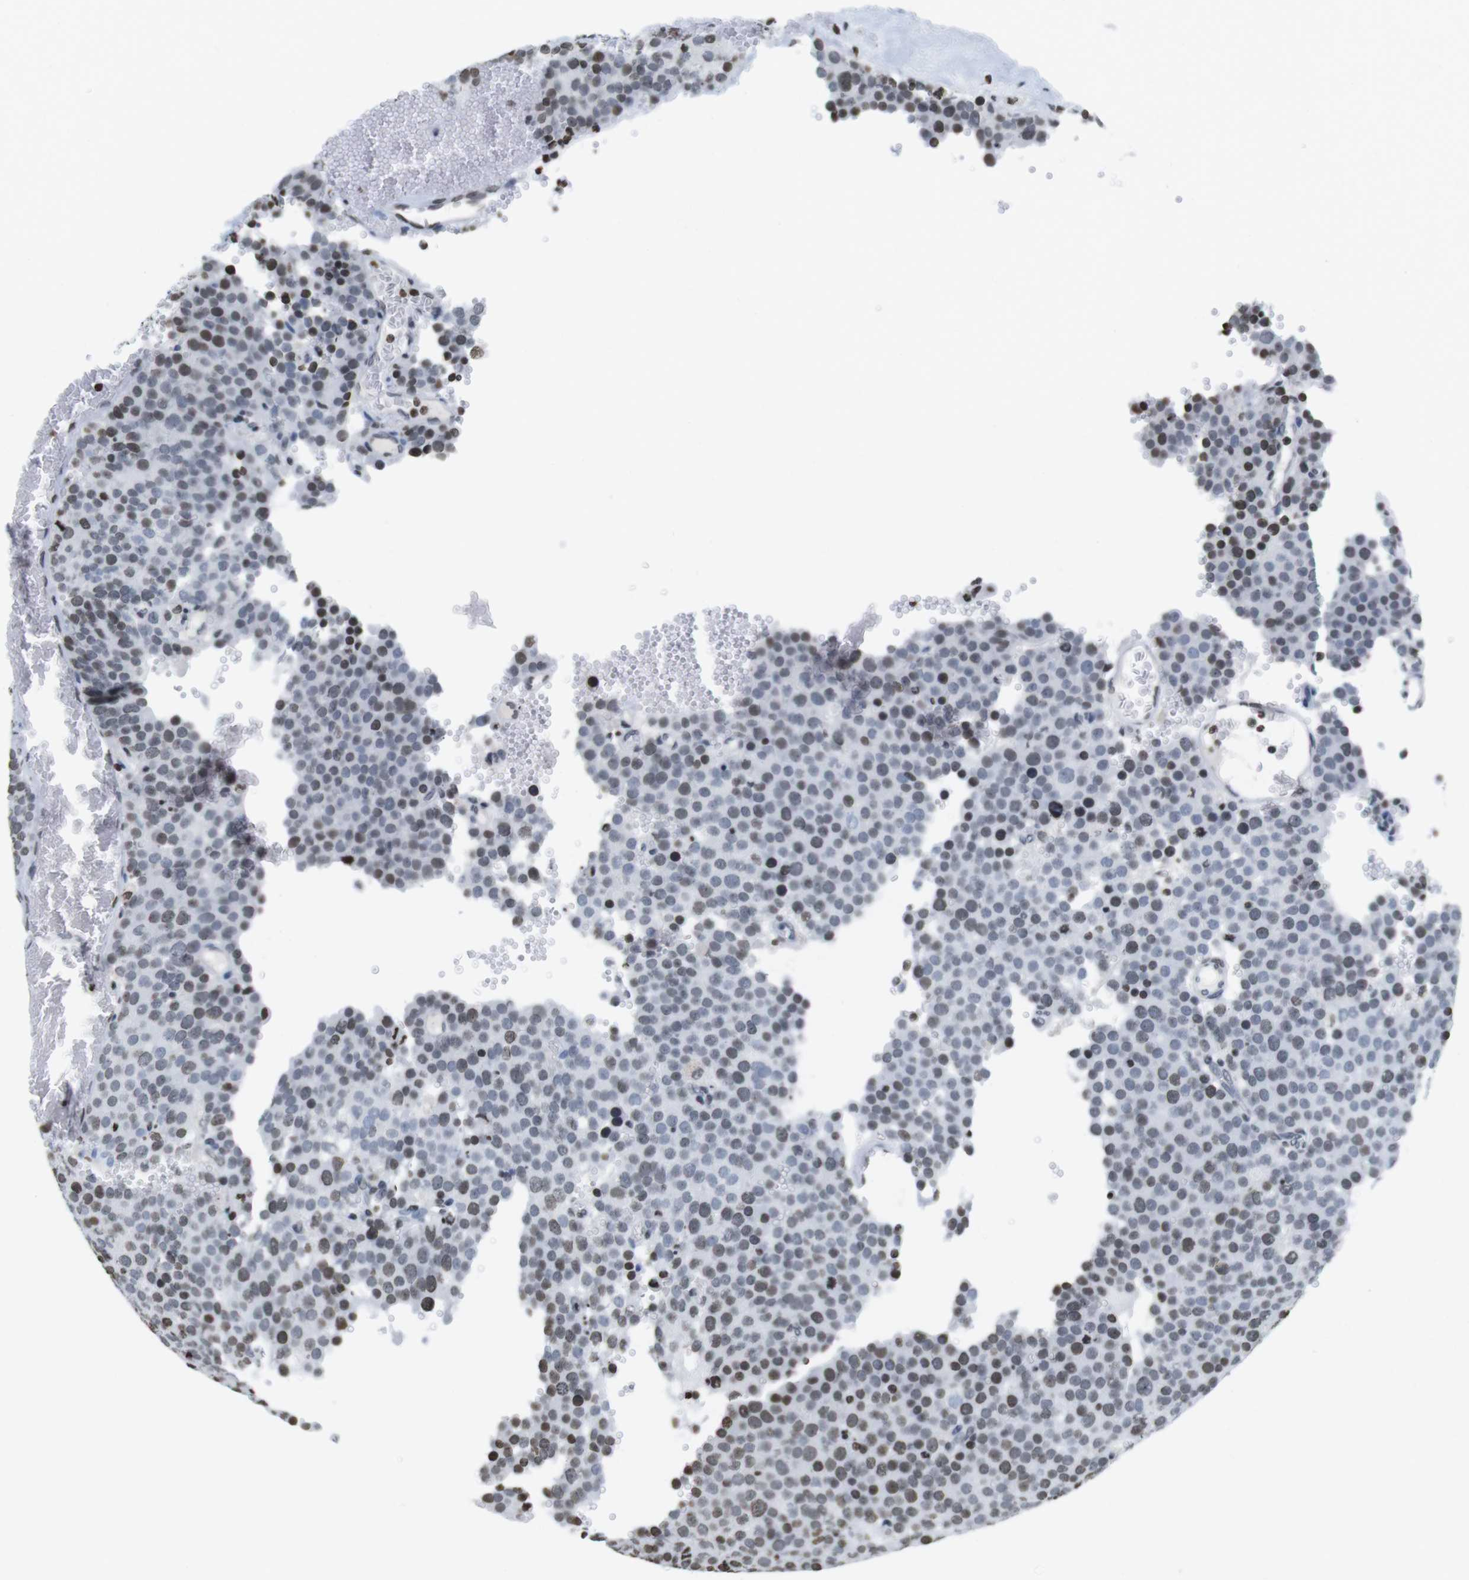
{"staining": {"intensity": "moderate", "quantity": "<25%", "location": "nuclear"}, "tissue": "testis cancer", "cell_type": "Tumor cells", "image_type": "cancer", "snomed": [{"axis": "morphology", "description": "Normal tissue, NOS"}, {"axis": "morphology", "description": "Seminoma, NOS"}, {"axis": "topography", "description": "Testis"}], "caption": "Testis cancer (seminoma) stained for a protein (brown) displays moderate nuclear positive staining in about <25% of tumor cells.", "gene": "BSX", "patient": {"sex": "male", "age": 71}}